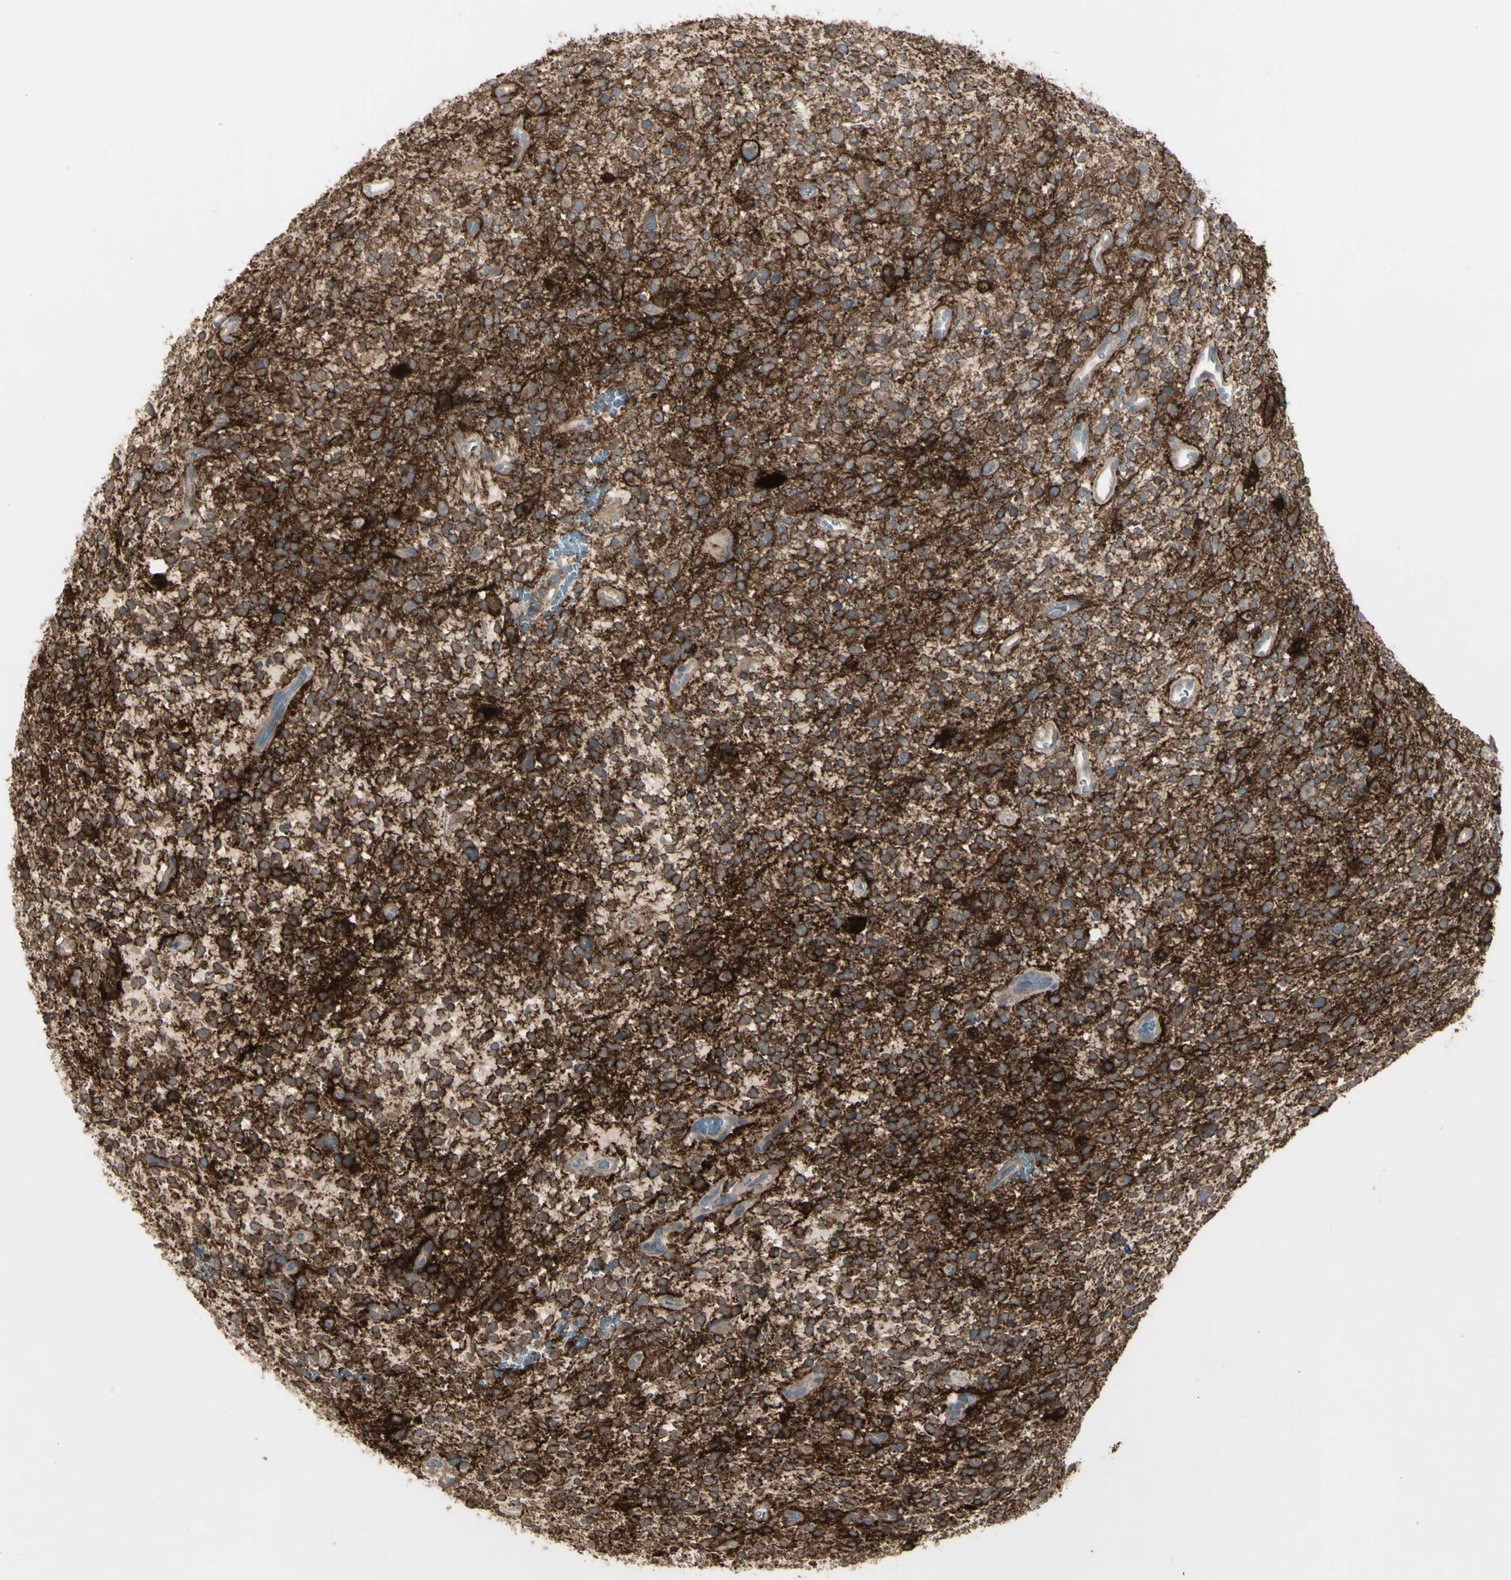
{"staining": {"intensity": "strong", "quantity": ">75%", "location": "cytoplasmic/membranous"}, "tissue": "glioma", "cell_type": "Tumor cells", "image_type": "cancer", "snomed": [{"axis": "morphology", "description": "Glioma, malignant, High grade"}, {"axis": "topography", "description": "Brain"}], "caption": "Human glioma stained with a protein marker demonstrates strong staining in tumor cells.", "gene": "CD276", "patient": {"sex": "male", "age": 48}}